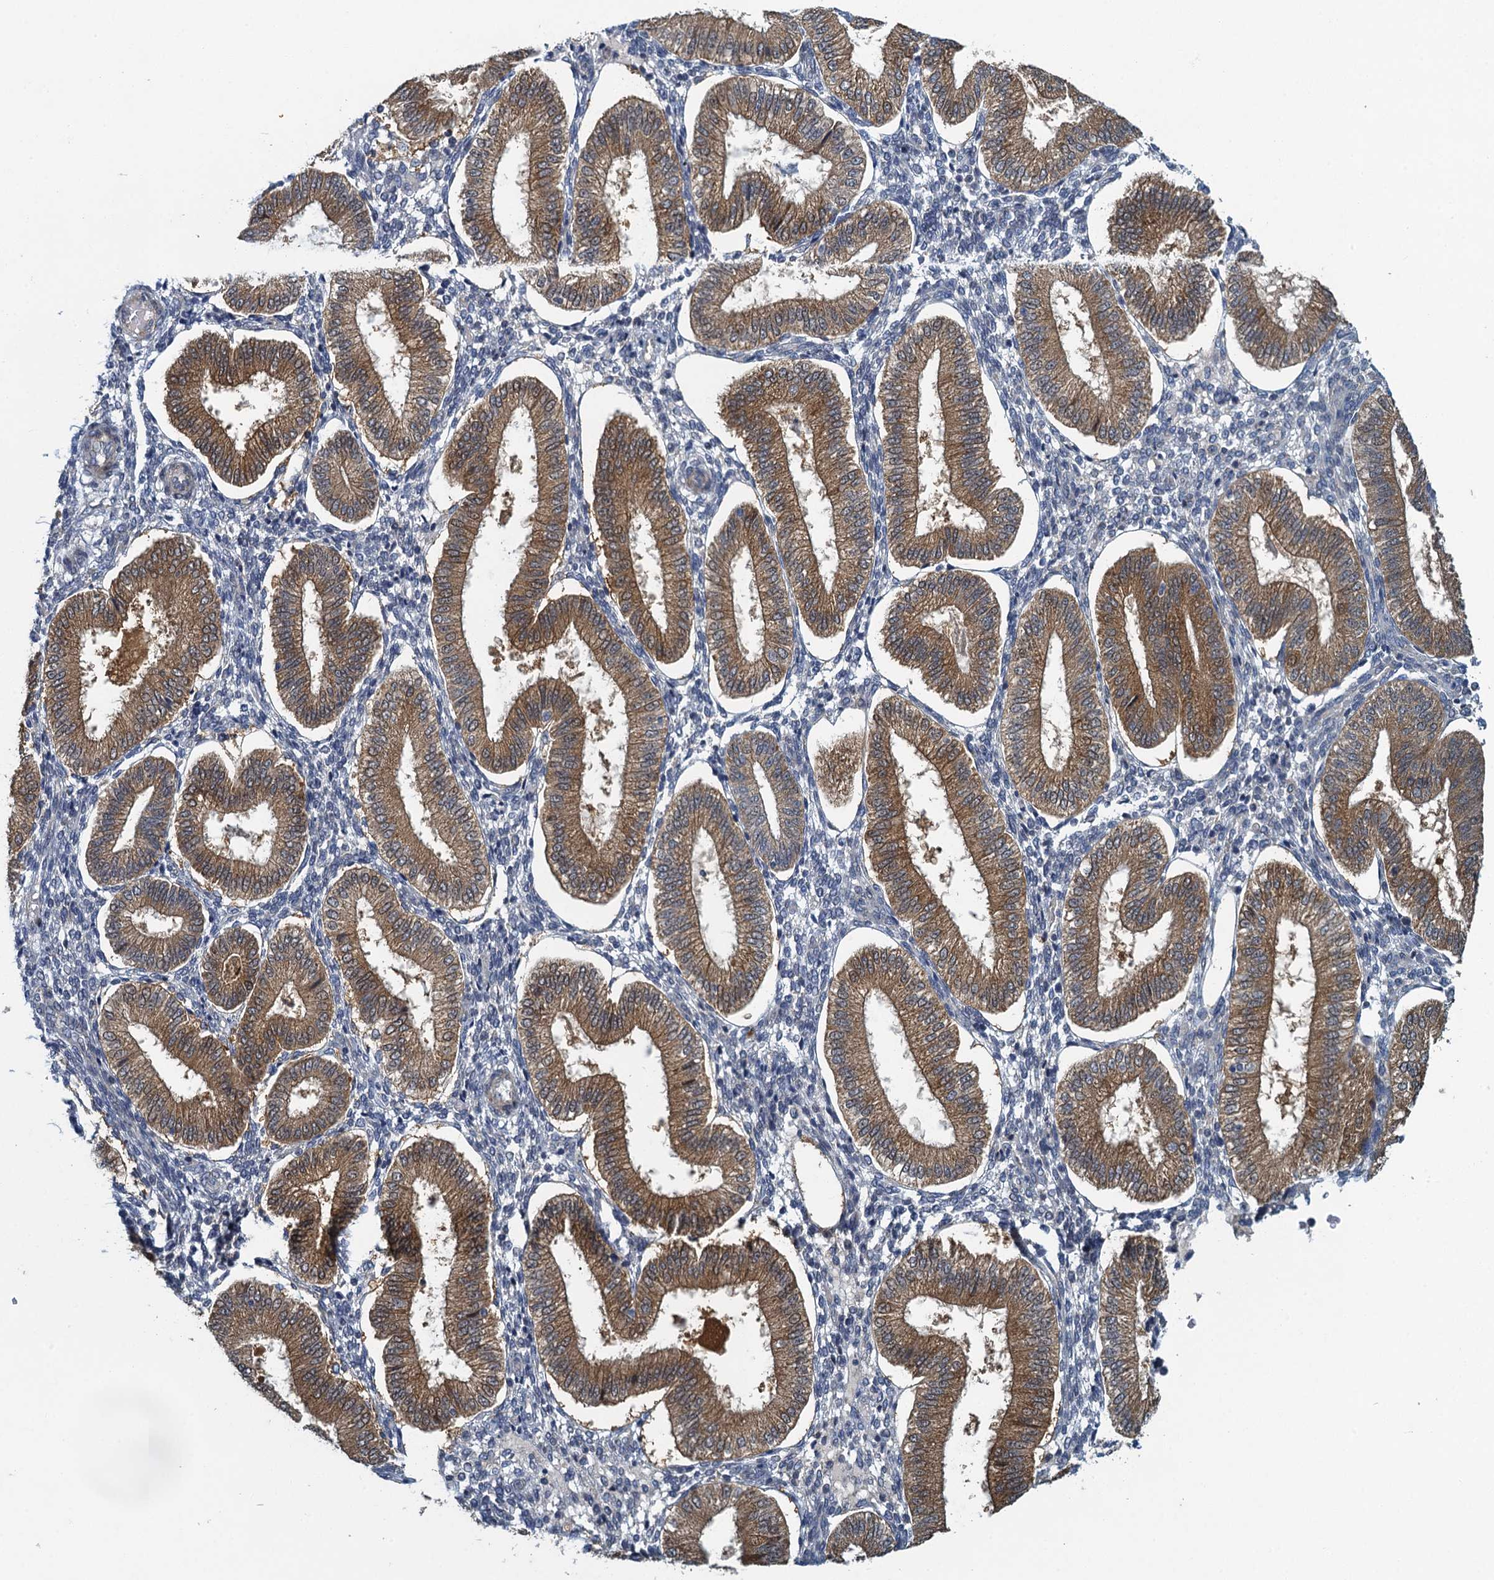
{"staining": {"intensity": "negative", "quantity": "none", "location": "none"}, "tissue": "endometrium", "cell_type": "Cells in endometrial stroma", "image_type": "normal", "snomed": [{"axis": "morphology", "description": "Normal tissue, NOS"}, {"axis": "topography", "description": "Endometrium"}], "caption": "This is an immunohistochemistry (IHC) photomicrograph of normal endometrium. There is no staining in cells in endometrial stroma.", "gene": "ALG2", "patient": {"sex": "female", "age": 39}}